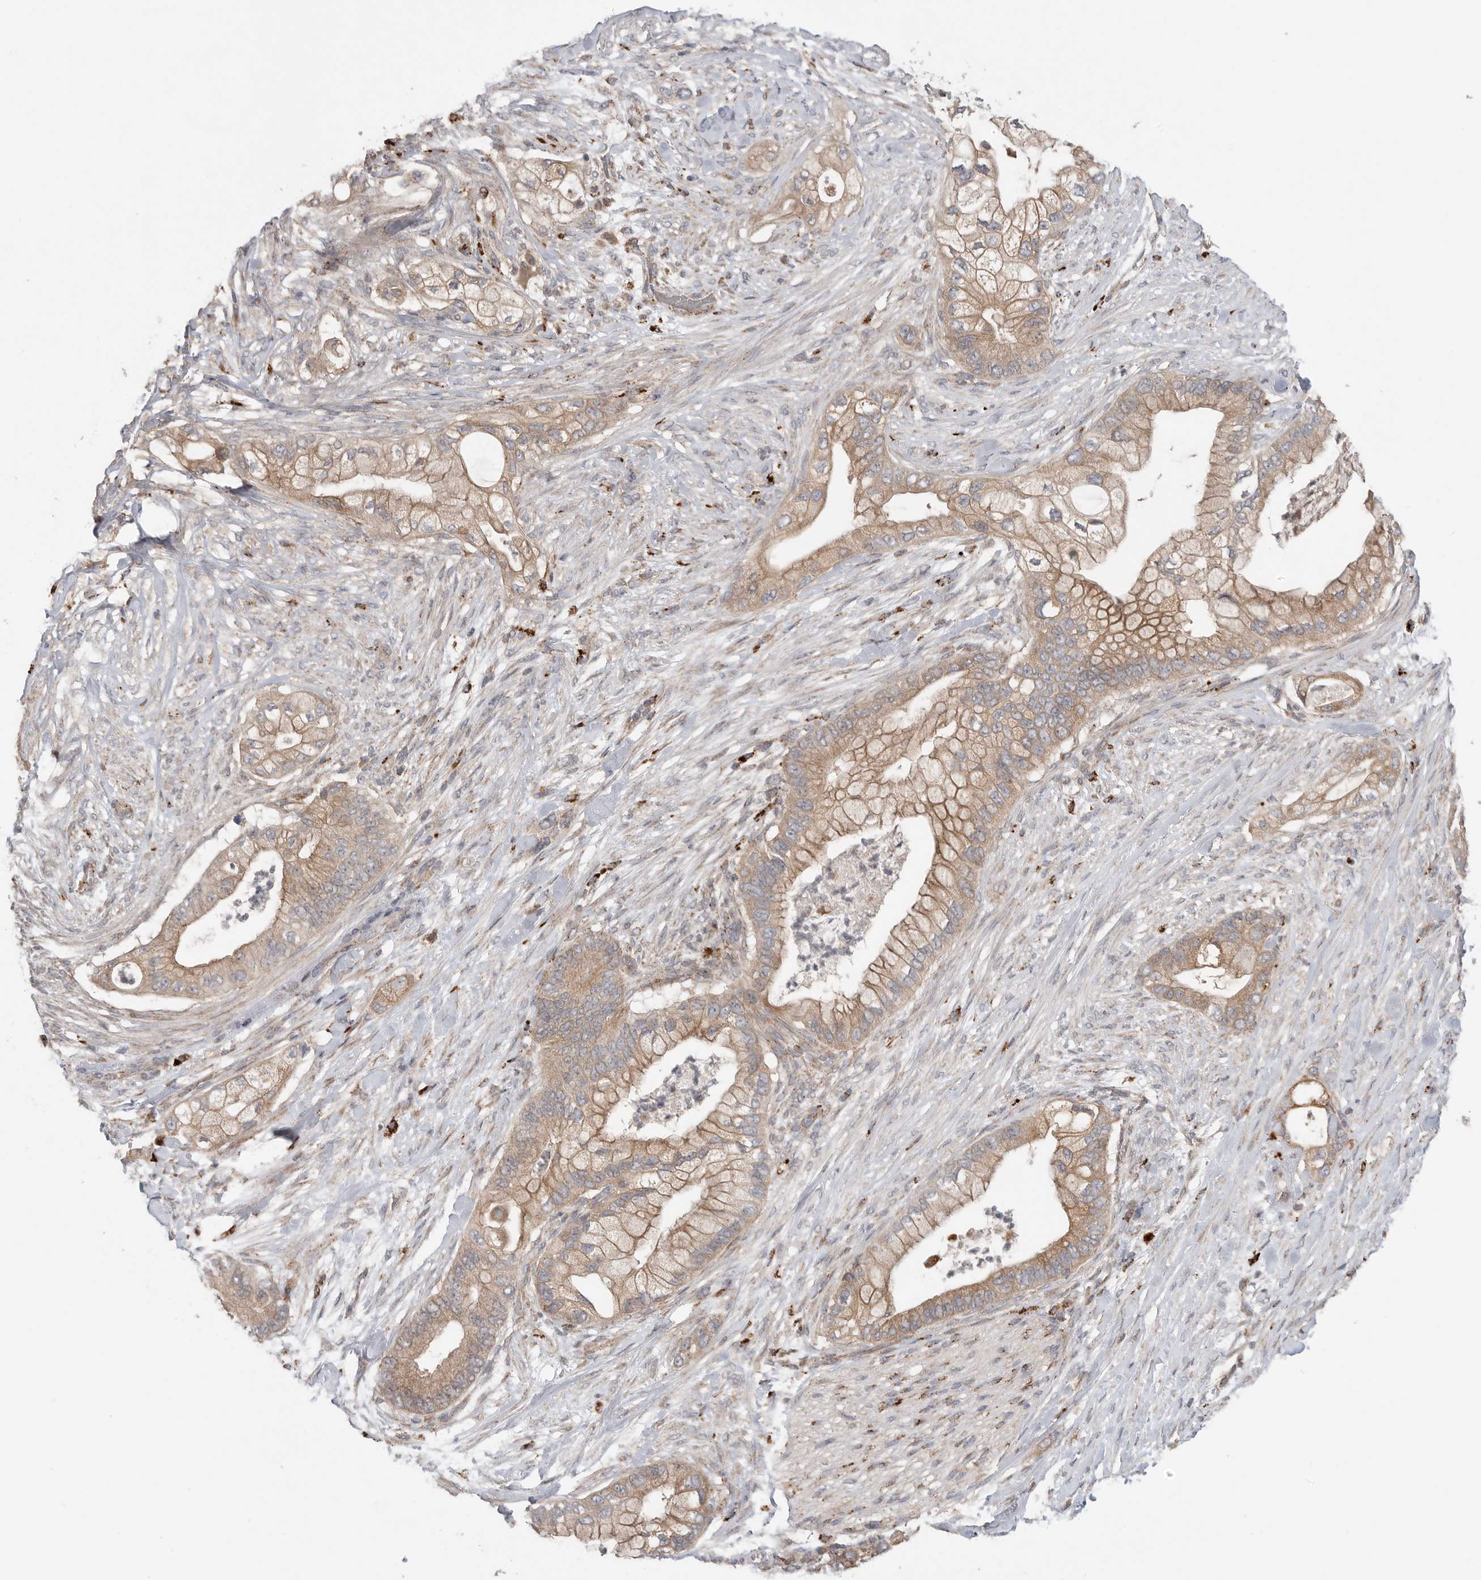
{"staining": {"intensity": "moderate", "quantity": ">75%", "location": "cytoplasmic/membranous"}, "tissue": "pancreatic cancer", "cell_type": "Tumor cells", "image_type": "cancer", "snomed": [{"axis": "morphology", "description": "Adenocarcinoma, NOS"}, {"axis": "topography", "description": "Pancreas"}], "caption": "A micrograph of human pancreatic cancer stained for a protein reveals moderate cytoplasmic/membranous brown staining in tumor cells.", "gene": "GALNS", "patient": {"sex": "male", "age": 53}}